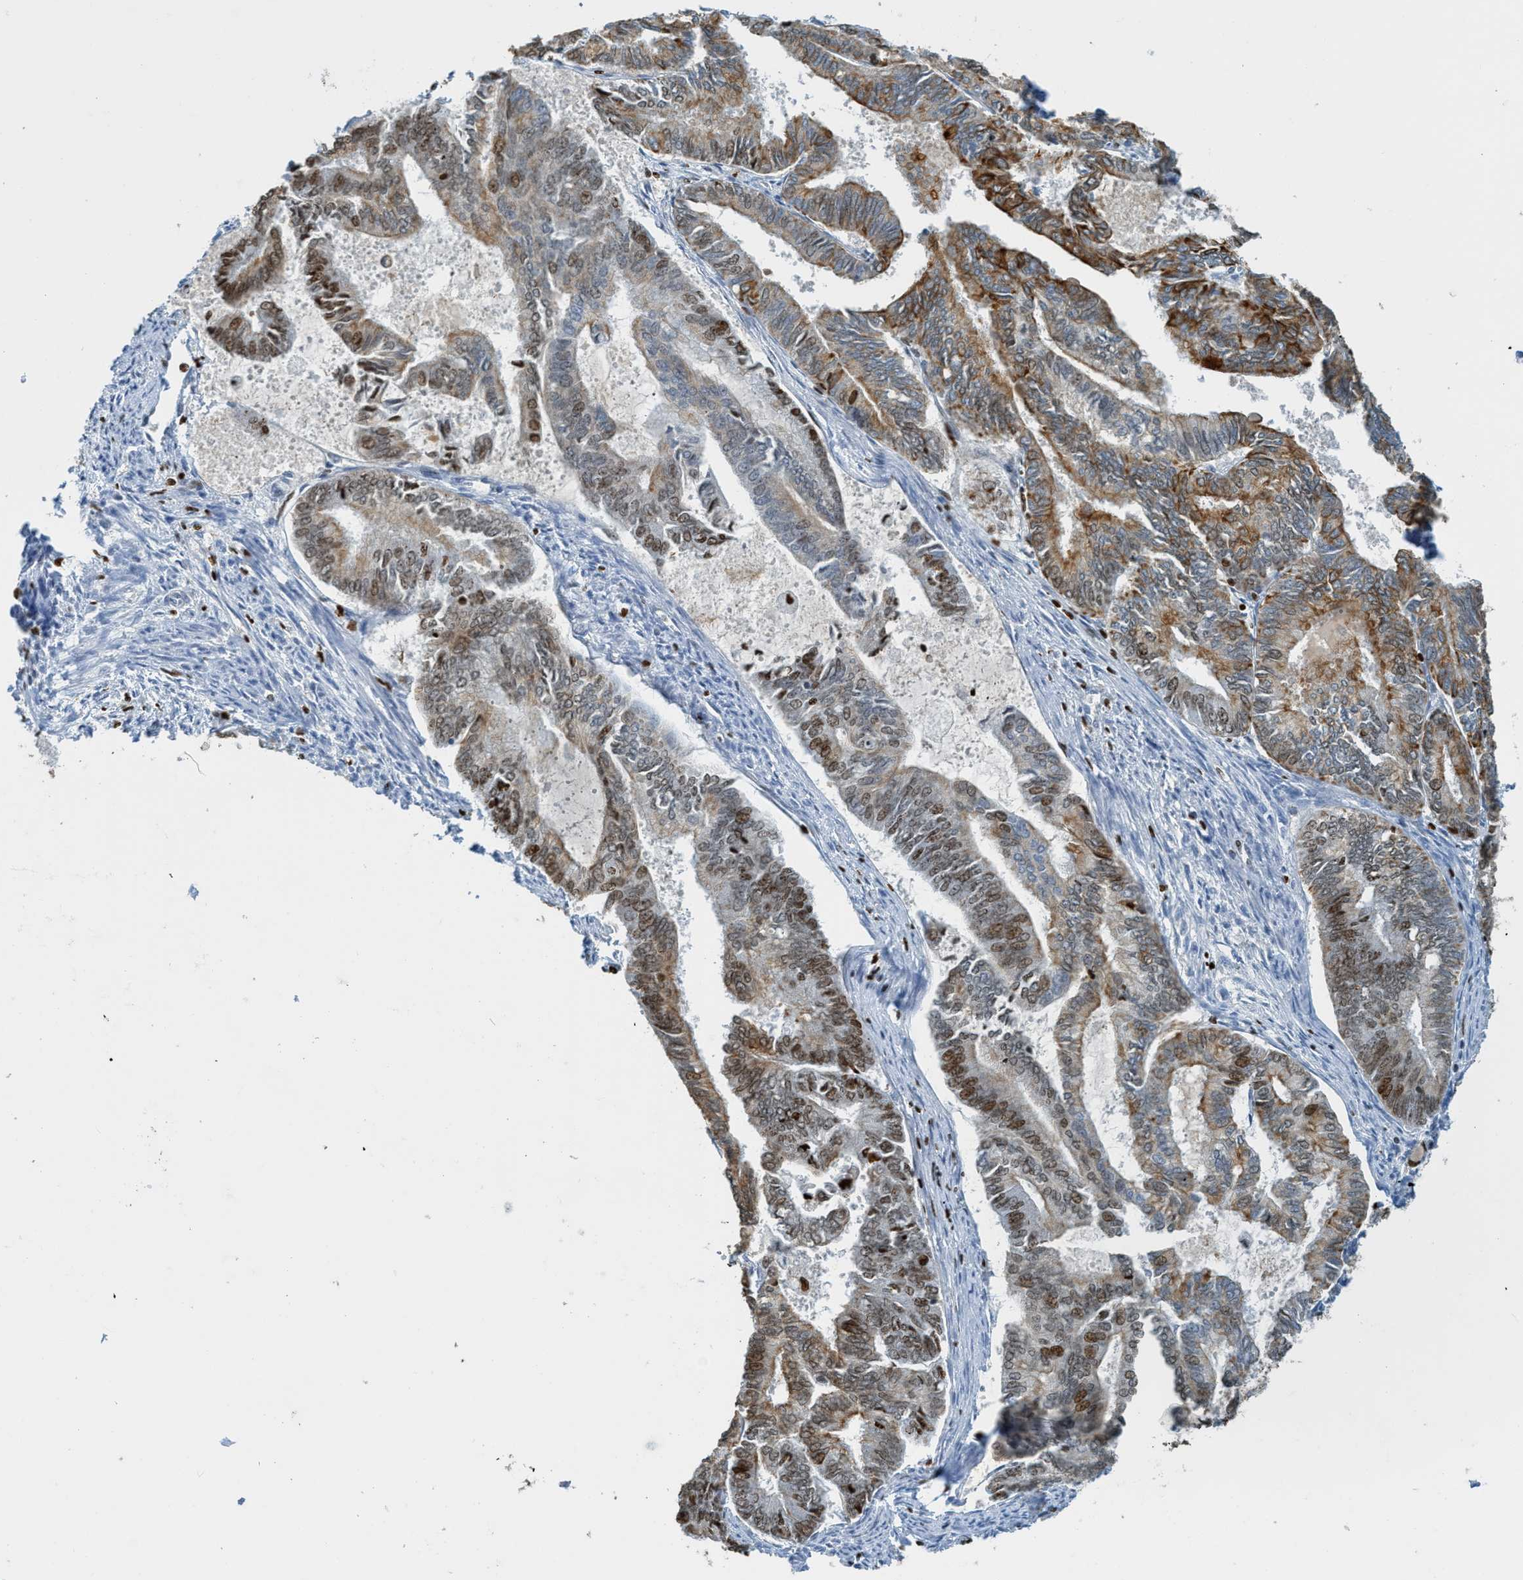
{"staining": {"intensity": "moderate", "quantity": "25%-75%", "location": "cytoplasmic/membranous,nuclear"}, "tissue": "endometrial cancer", "cell_type": "Tumor cells", "image_type": "cancer", "snomed": [{"axis": "morphology", "description": "Adenocarcinoma, NOS"}, {"axis": "topography", "description": "Endometrium"}], "caption": "Moderate cytoplasmic/membranous and nuclear positivity is present in about 25%-75% of tumor cells in adenocarcinoma (endometrial). Ihc stains the protein in brown and the nuclei are stained blue.", "gene": "SH3D19", "patient": {"sex": "female", "age": 86}}